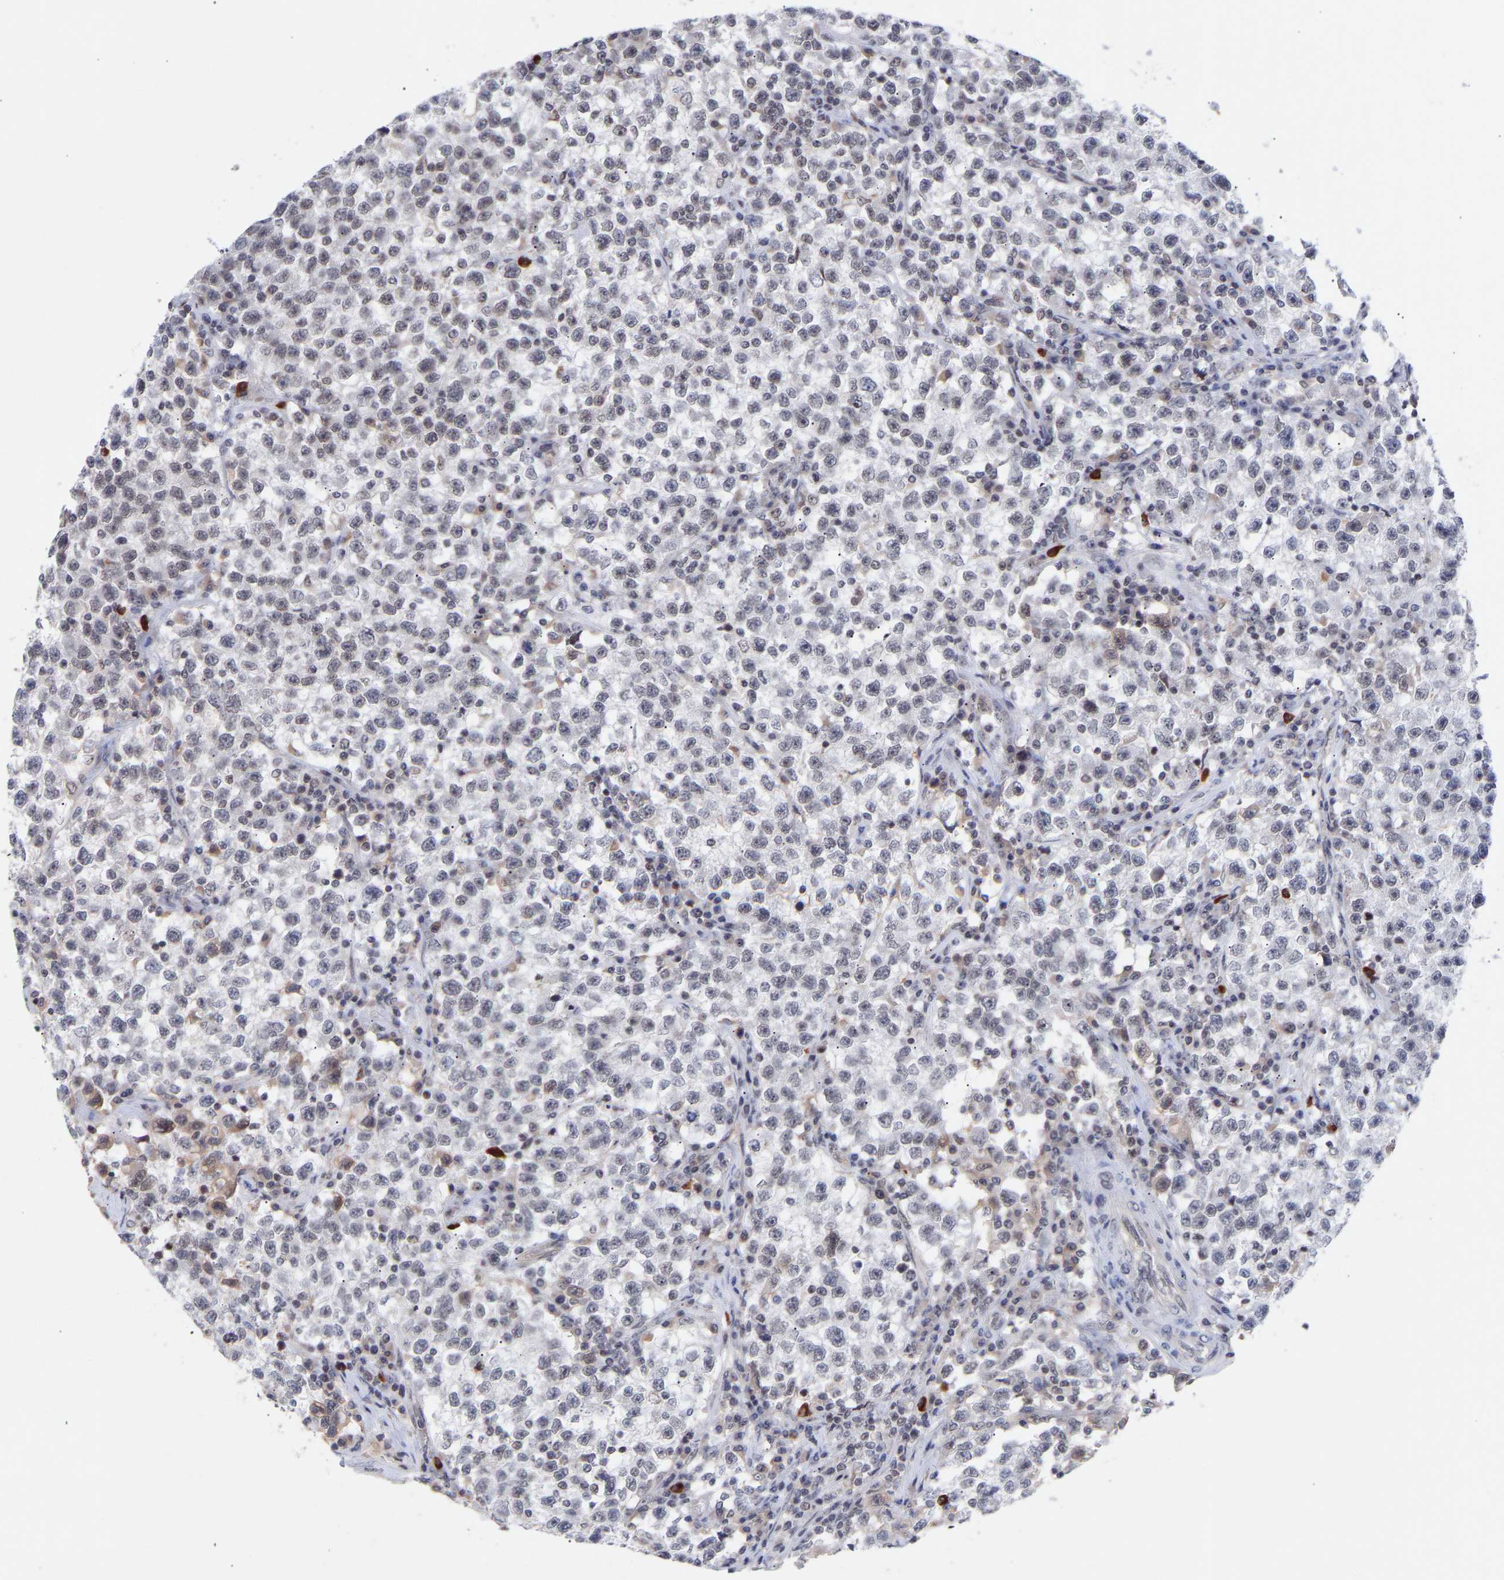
{"staining": {"intensity": "weak", "quantity": "<25%", "location": "nuclear"}, "tissue": "testis cancer", "cell_type": "Tumor cells", "image_type": "cancer", "snomed": [{"axis": "morphology", "description": "Seminoma, NOS"}, {"axis": "topography", "description": "Testis"}], "caption": "Testis cancer stained for a protein using immunohistochemistry (IHC) reveals no positivity tumor cells.", "gene": "RBM15", "patient": {"sex": "male", "age": 22}}